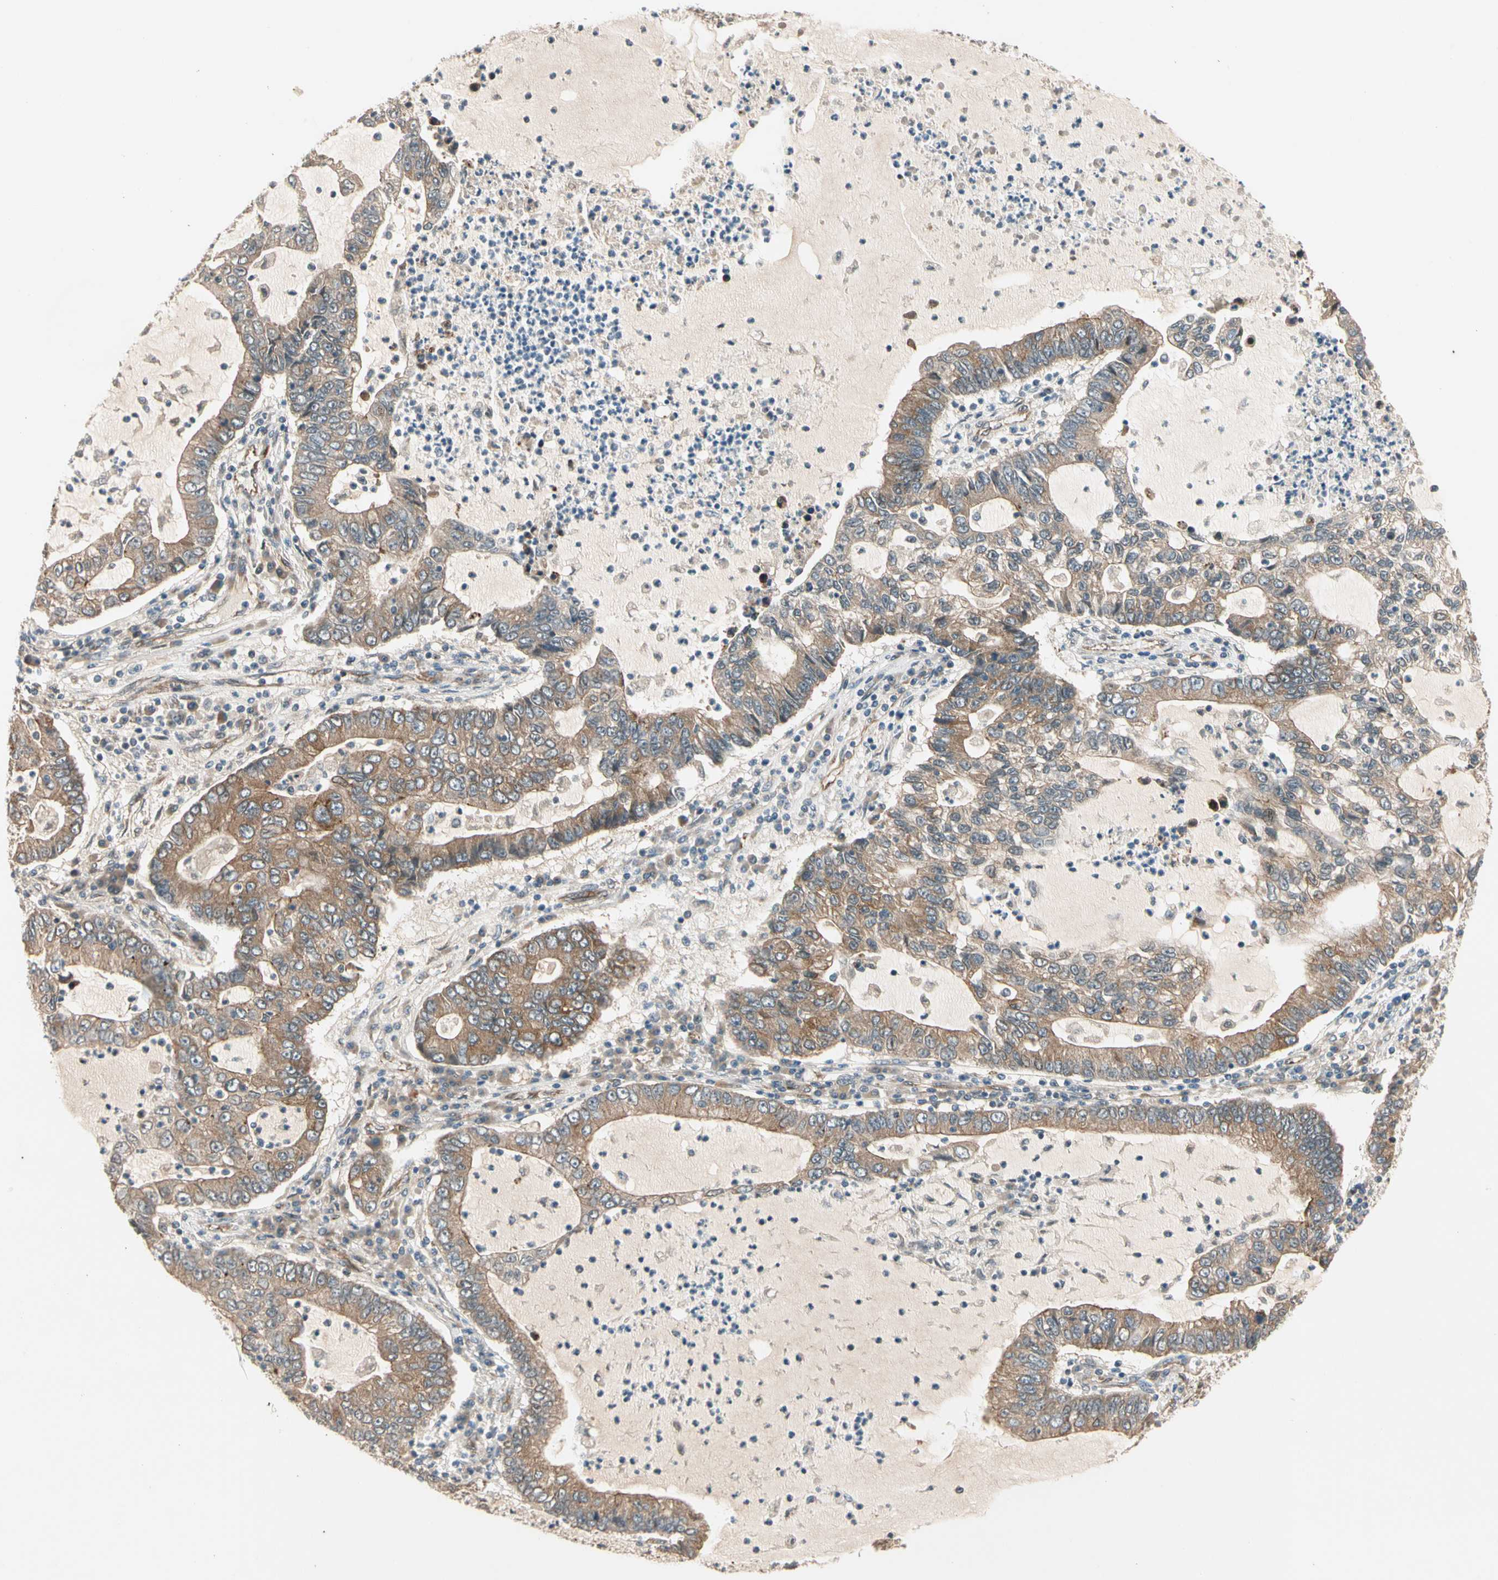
{"staining": {"intensity": "moderate", "quantity": ">75%", "location": "cytoplasmic/membranous"}, "tissue": "lung cancer", "cell_type": "Tumor cells", "image_type": "cancer", "snomed": [{"axis": "morphology", "description": "Adenocarcinoma, NOS"}, {"axis": "topography", "description": "Lung"}], "caption": "Immunohistochemistry (IHC) of lung cancer exhibits medium levels of moderate cytoplasmic/membranous expression in approximately >75% of tumor cells.", "gene": "ROCK2", "patient": {"sex": "female", "age": 51}}